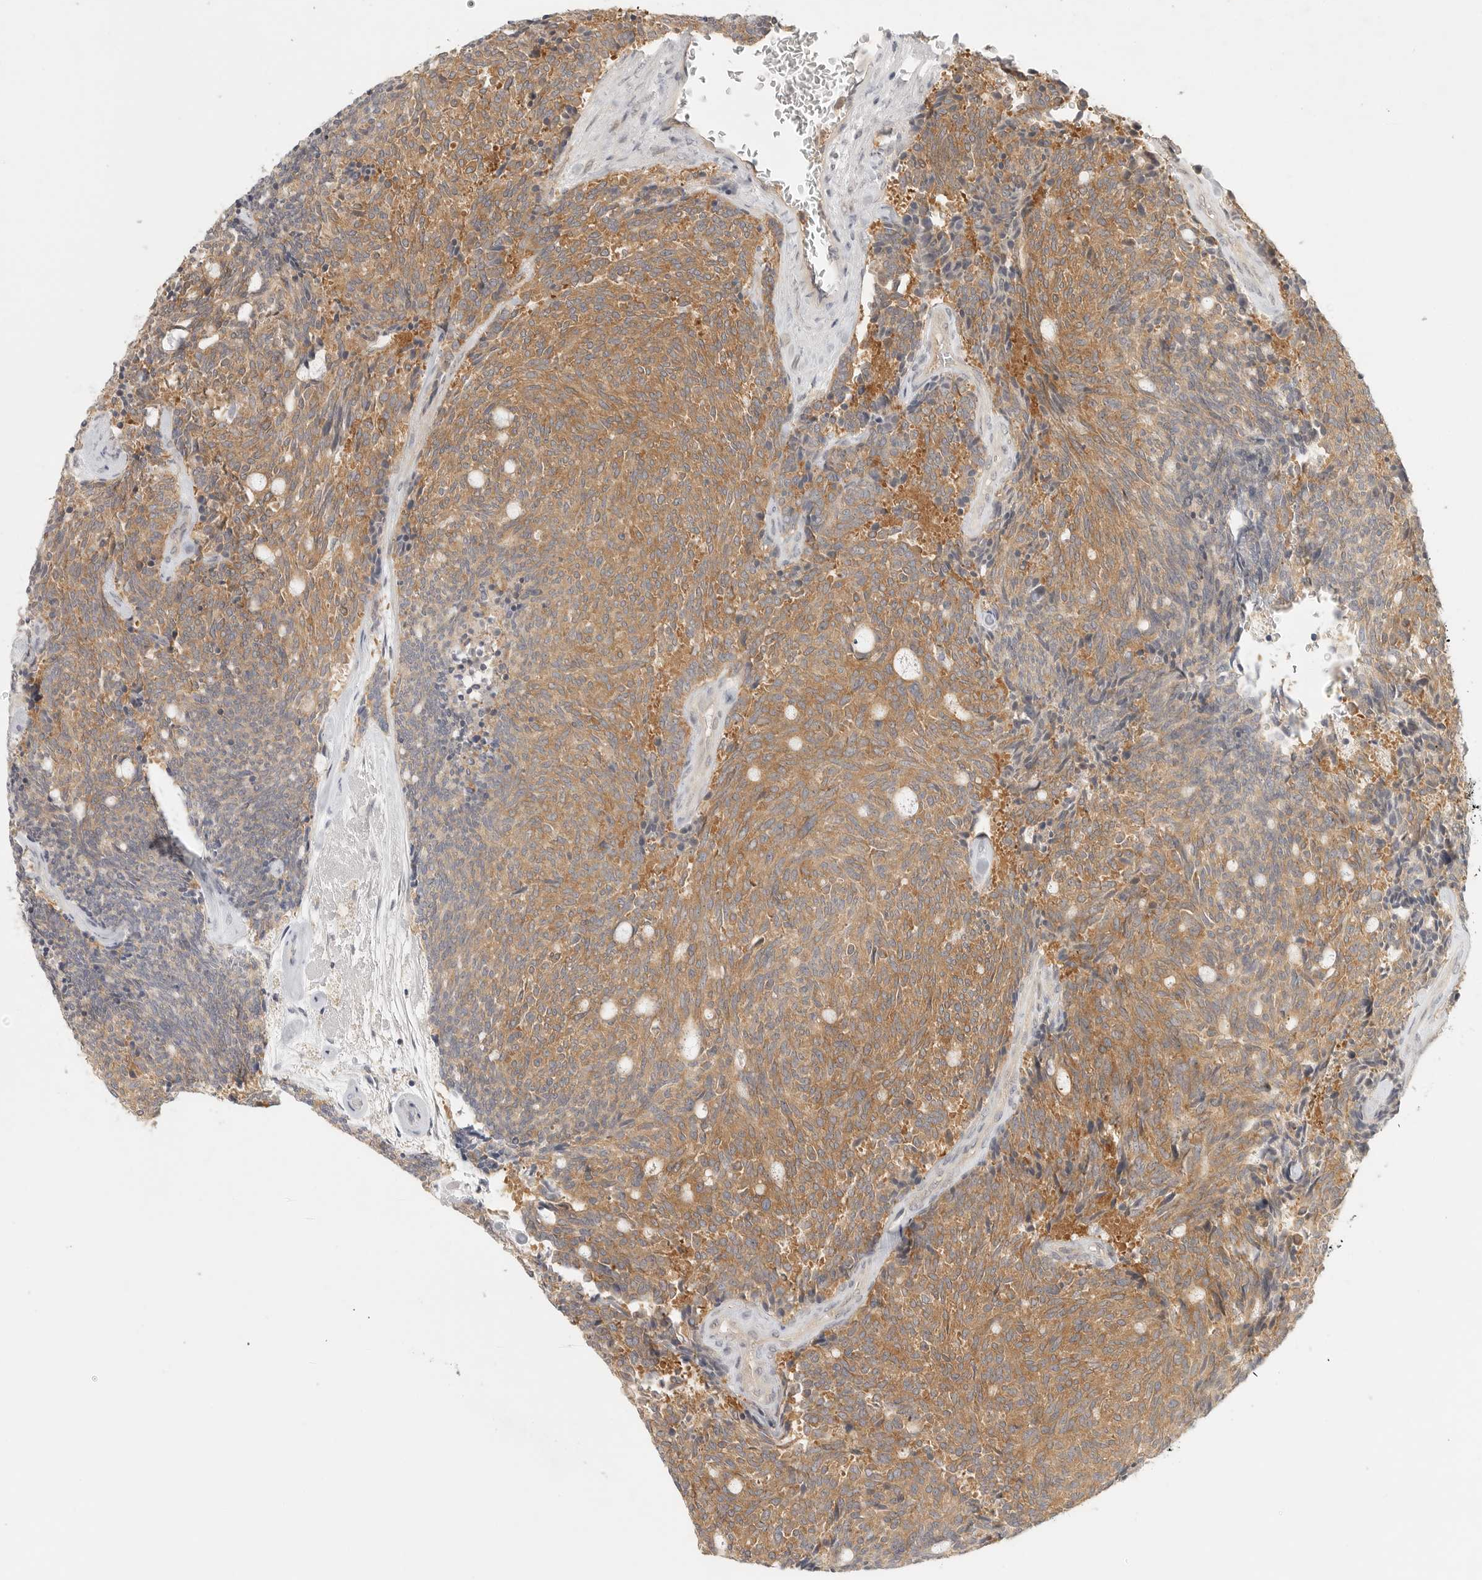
{"staining": {"intensity": "moderate", "quantity": ">75%", "location": "cytoplasmic/membranous"}, "tissue": "carcinoid", "cell_type": "Tumor cells", "image_type": "cancer", "snomed": [{"axis": "morphology", "description": "Carcinoid, malignant, NOS"}, {"axis": "topography", "description": "Pancreas"}], "caption": "Carcinoid (malignant) stained with IHC reveals moderate cytoplasmic/membranous expression in about >75% of tumor cells. Nuclei are stained in blue.", "gene": "HDAC6", "patient": {"sex": "female", "age": 54}}